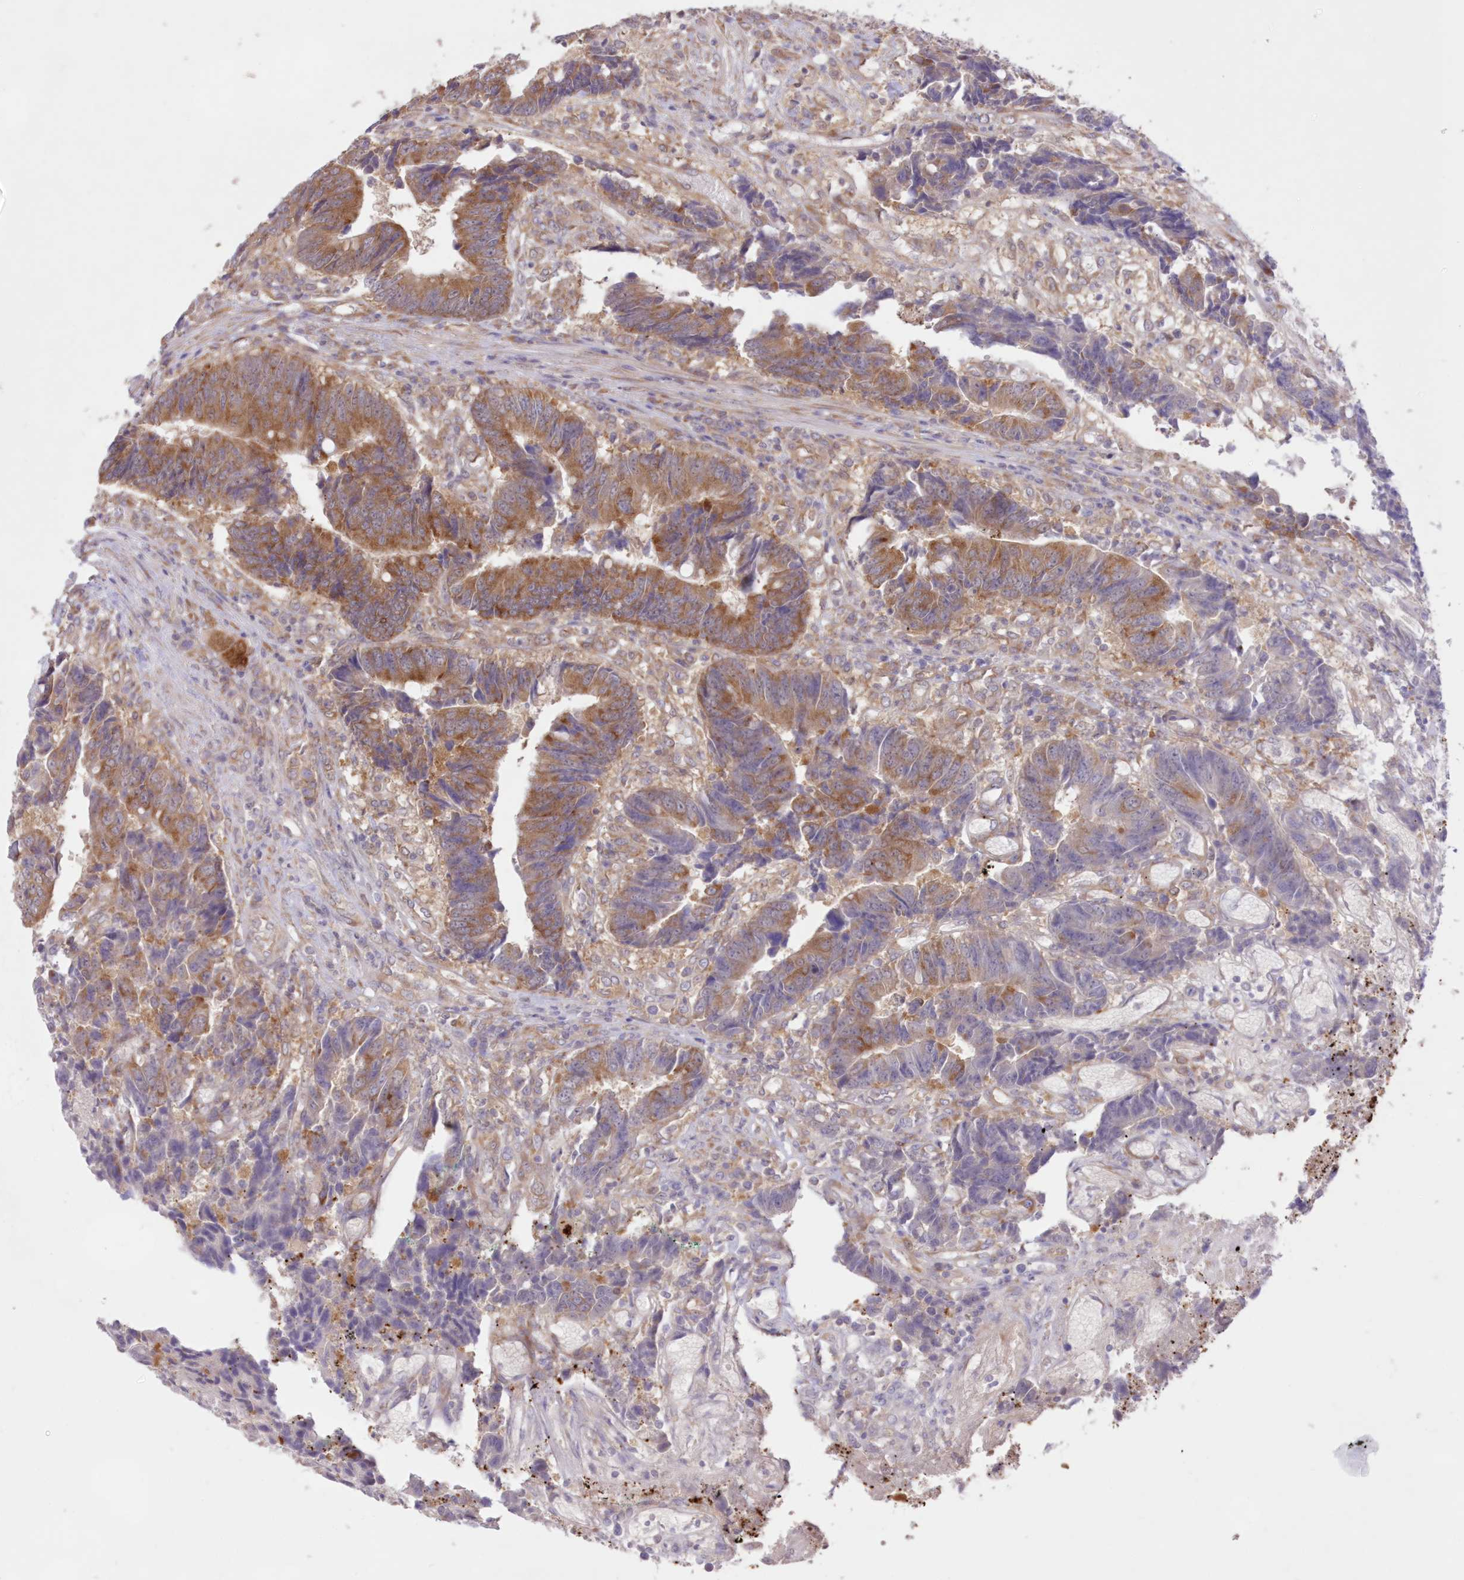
{"staining": {"intensity": "strong", "quantity": "25%-75%", "location": "cytoplasmic/membranous"}, "tissue": "colorectal cancer", "cell_type": "Tumor cells", "image_type": "cancer", "snomed": [{"axis": "morphology", "description": "Adenocarcinoma, NOS"}, {"axis": "topography", "description": "Rectum"}], "caption": "Tumor cells reveal high levels of strong cytoplasmic/membranous positivity in approximately 25%-75% of cells in human colorectal adenocarcinoma. Immunohistochemistry stains the protein of interest in brown and the nuclei are stained blue.", "gene": "RNPEP", "patient": {"sex": "male", "age": 84}}